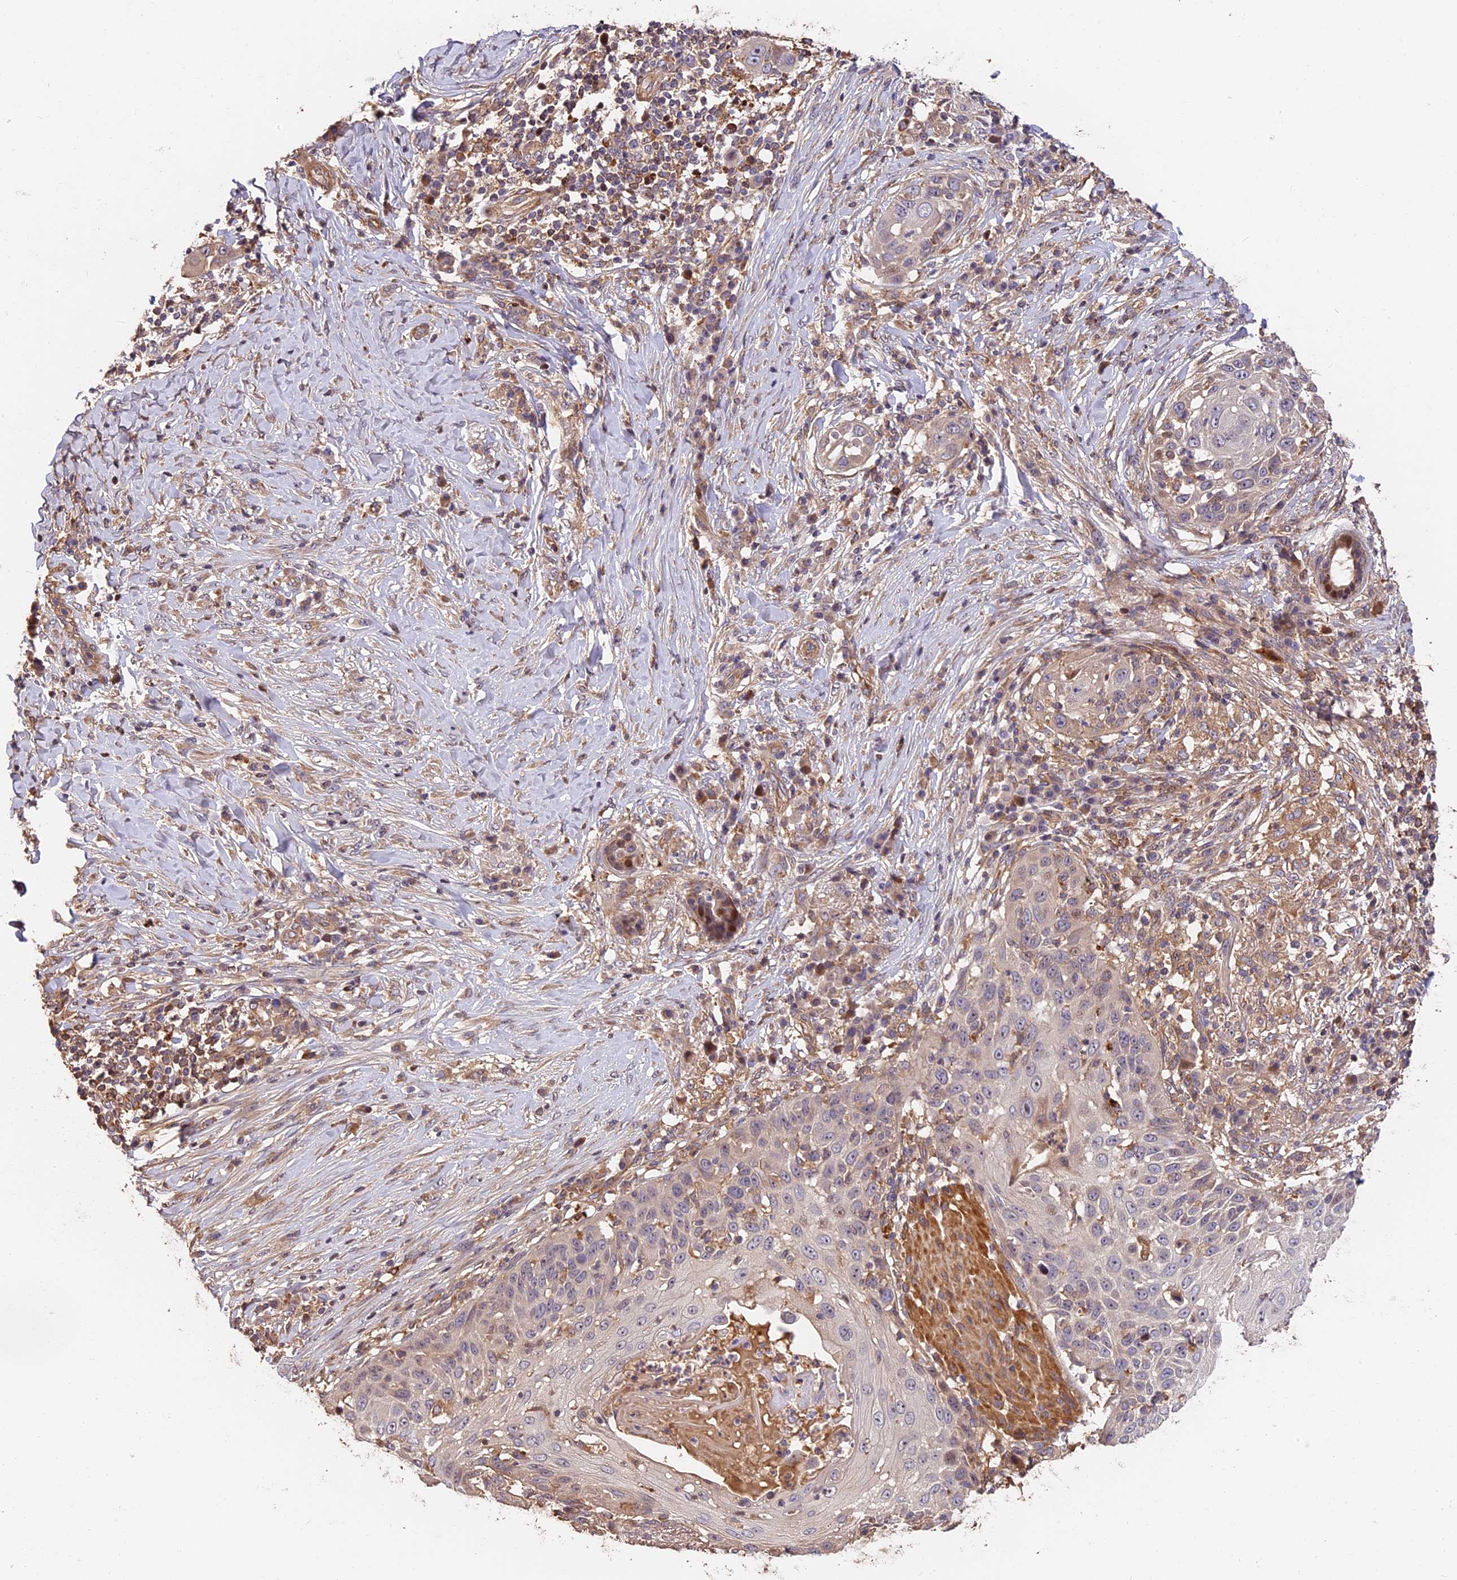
{"staining": {"intensity": "negative", "quantity": "none", "location": "none"}, "tissue": "skin cancer", "cell_type": "Tumor cells", "image_type": "cancer", "snomed": [{"axis": "morphology", "description": "Squamous cell carcinoma, NOS"}, {"axis": "topography", "description": "Skin"}], "caption": "Immunohistochemistry (IHC) of human skin cancer exhibits no positivity in tumor cells. The staining was performed using DAB (3,3'-diaminobenzidine) to visualize the protein expression in brown, while the nuclei were stained in blue with hematoxylin (Magnification: 20x).", "gene": "ARHGAP17", "patient": {"sex": "female", "age": 44}}